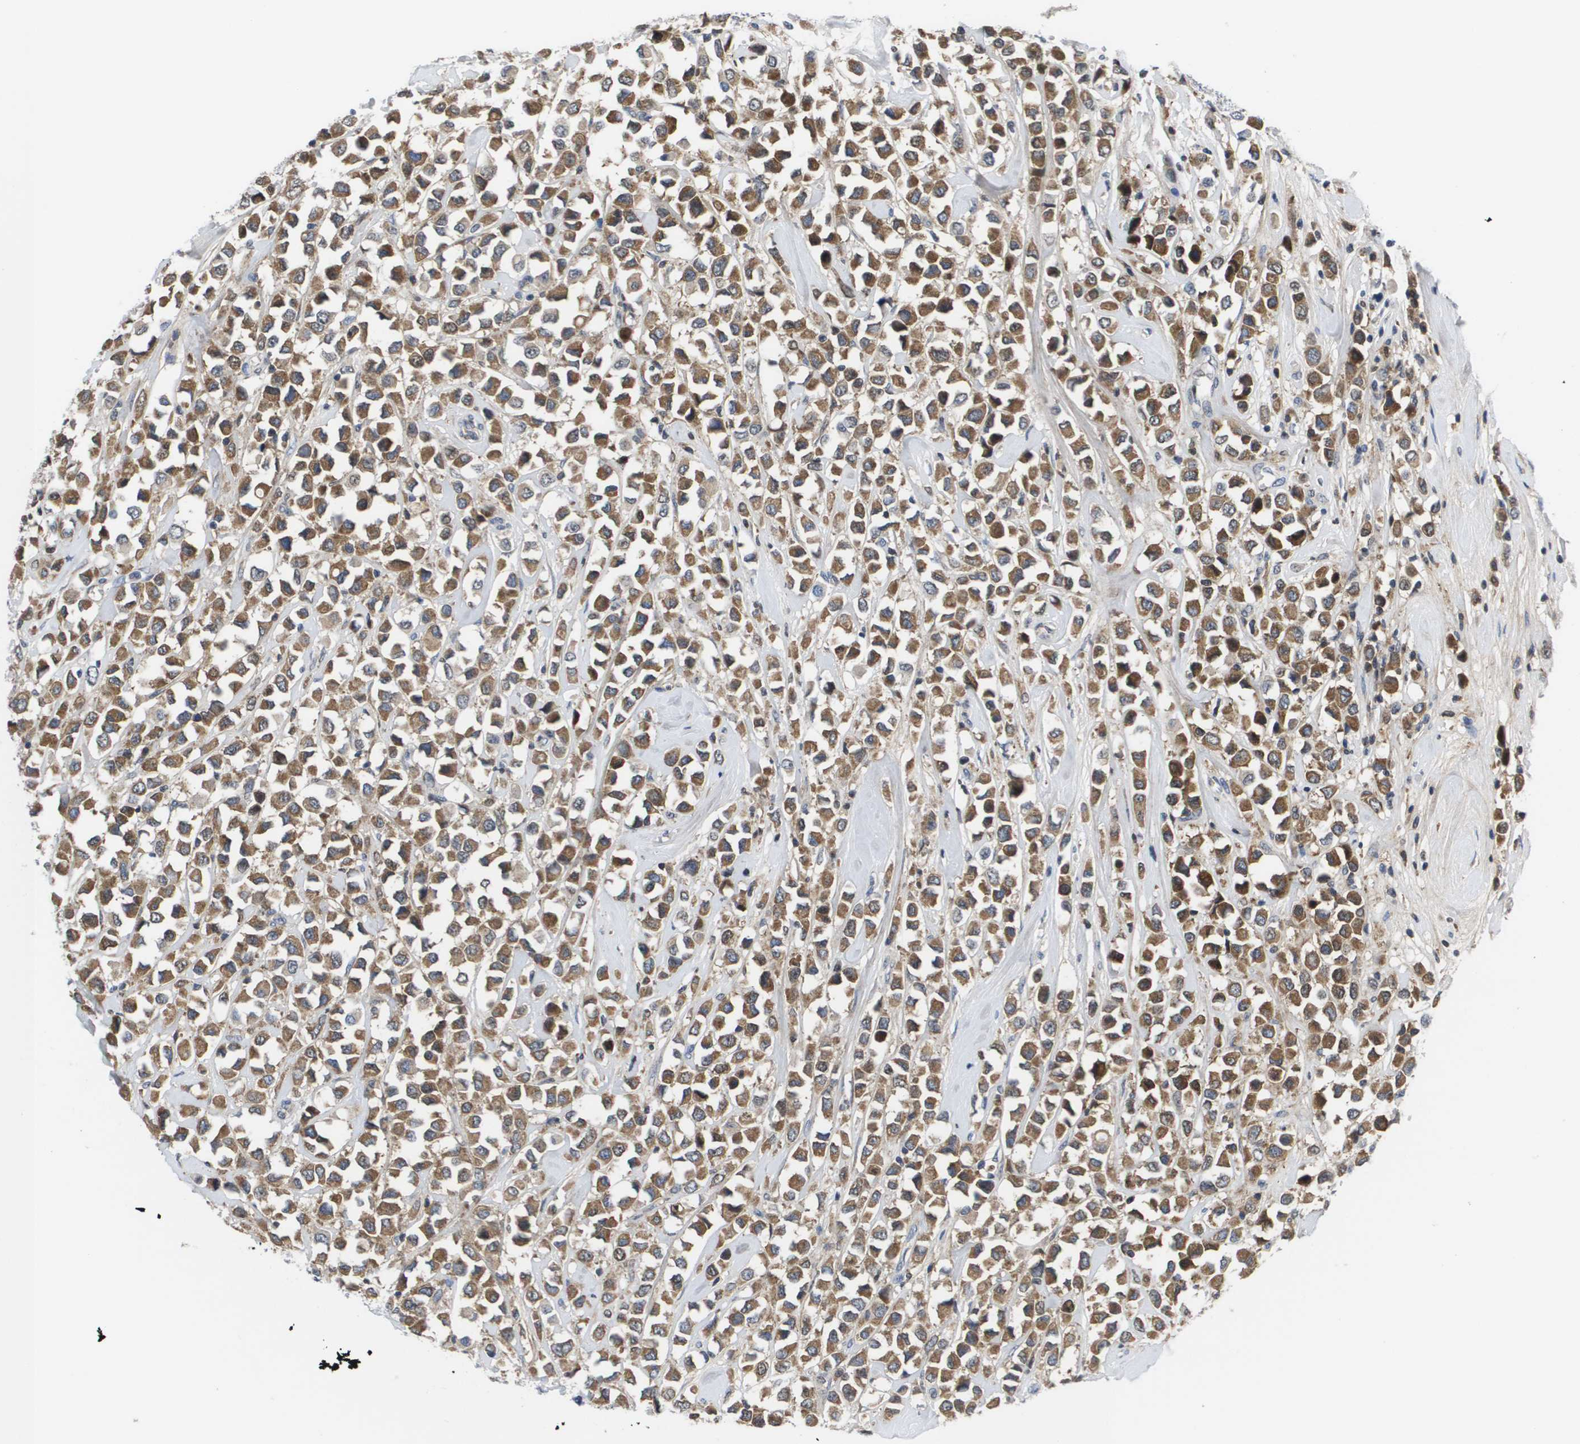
{"staining": {"intensity": "moderate", "quantity": ">75%", "location": "cytoplasmic/membranous"}, "tissue": "breast cancer", "cell_type": "Tumor cells", "image_type": "cancer", "snomed": [{"axis": "morphology", "description": "Duct carcinoma"}, {"axis": "topography", "description": "Breast"}], "caption": "An image of breast invasive ductal carcinoma stained for a protein reveals moderate cytoplasmic/membranous brown staining in tumor cells.", "gene": "SERPINC1", "patient": {"sex": "female", "age": 61}}